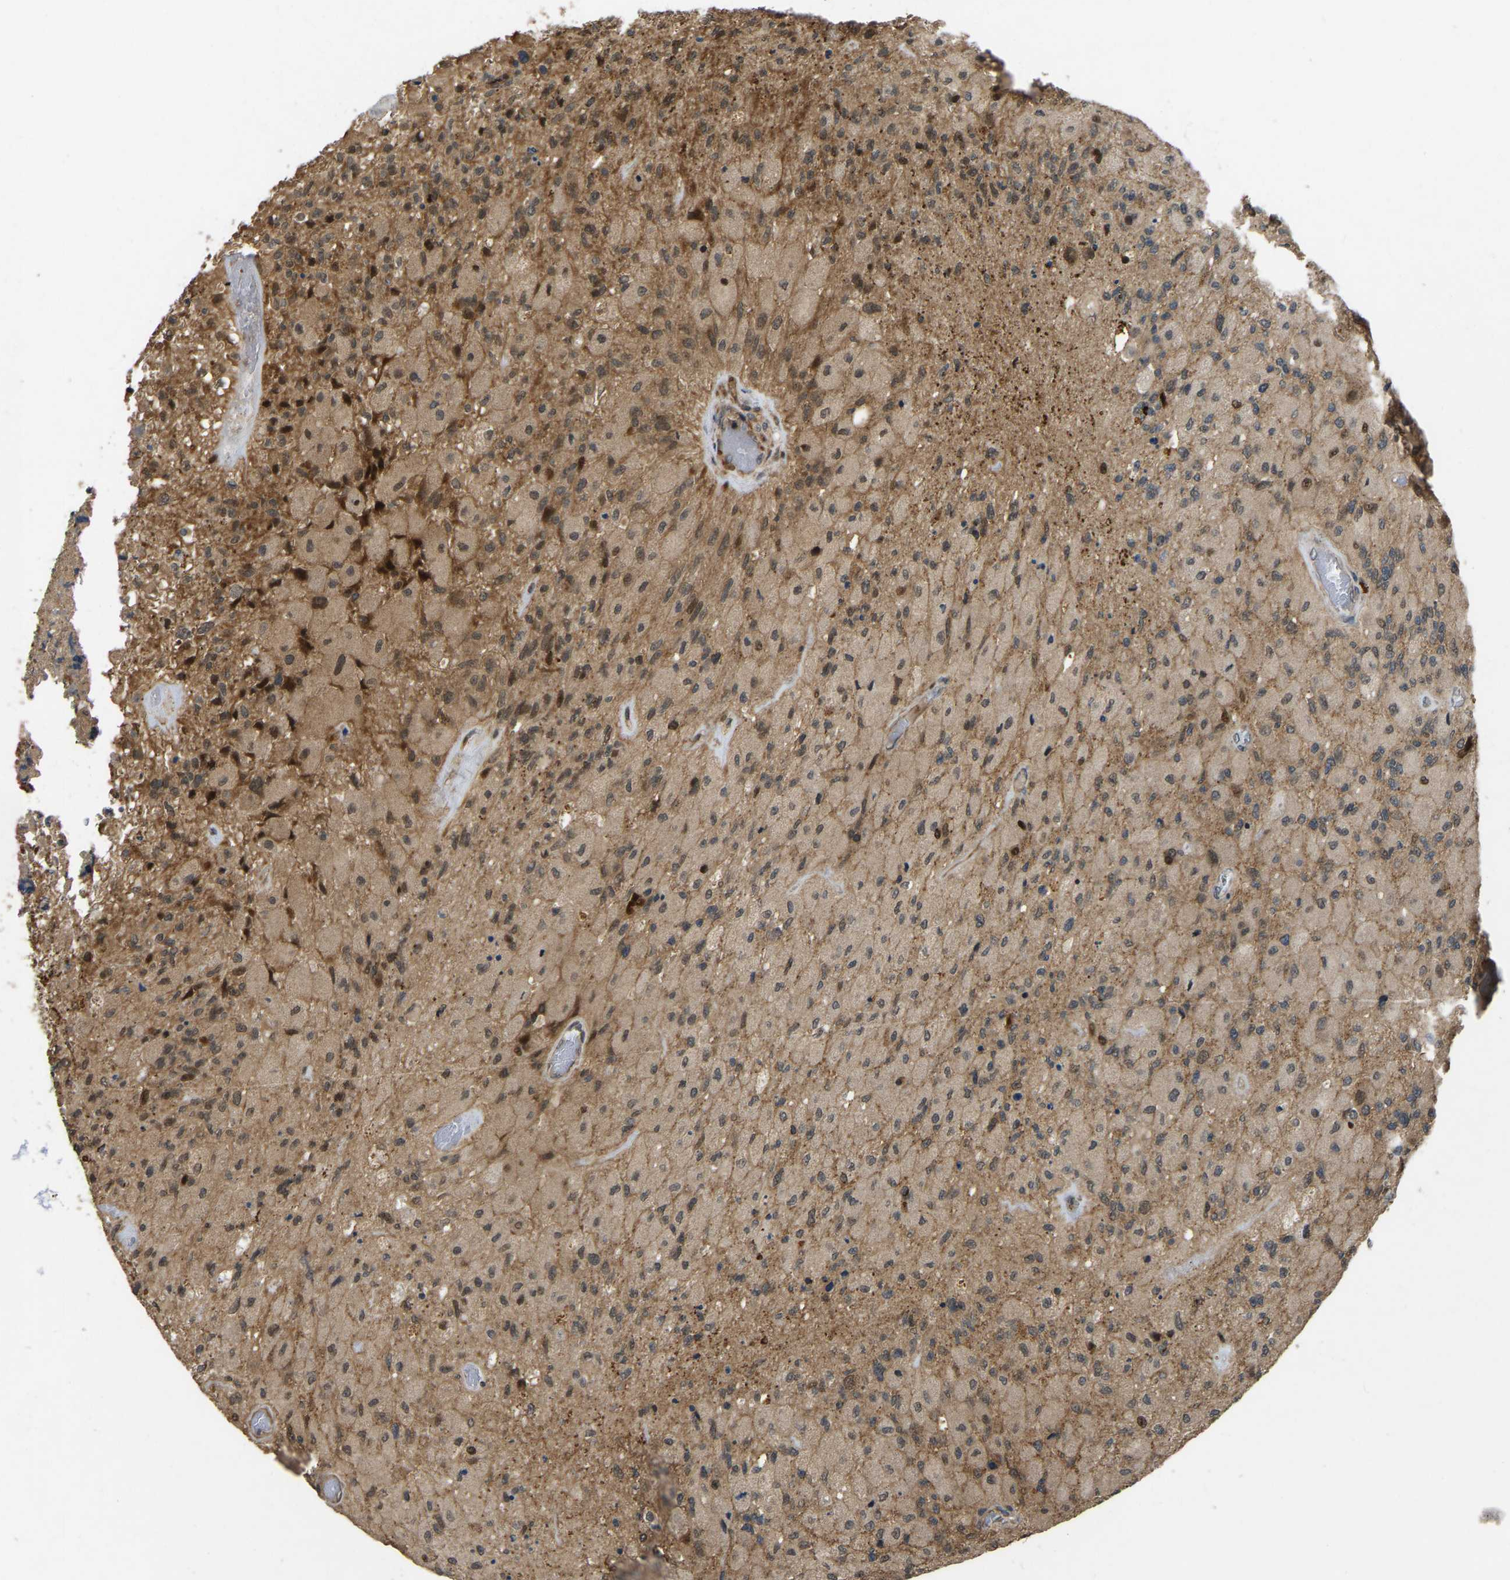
{"staining": {"intensity": "moderate", "quantity": "25%-75%", "location": "cytoplasmic/membranous,nuclear"}, "tissue": "glioma", "cell_type": "Tumor cells", "image_type": "cancer", "snomed": [{"axis": "morphology", "description": "Normal tissue, NOS"}, {"axis": "morphology", "description": "Glioma, malignant, High grade"}, {"axis": "topography", "description": "Cerebral cortex"}], "caption": "A medium amount of moderate cytoplasmic/membranous and nuclear staining is identified in approximately 25%-75% of tumor cells in glioma tissue. Nuclei are stained in blue.", "gene": "KIAA1549", "patient": {"sex": "male", "age": 77}}